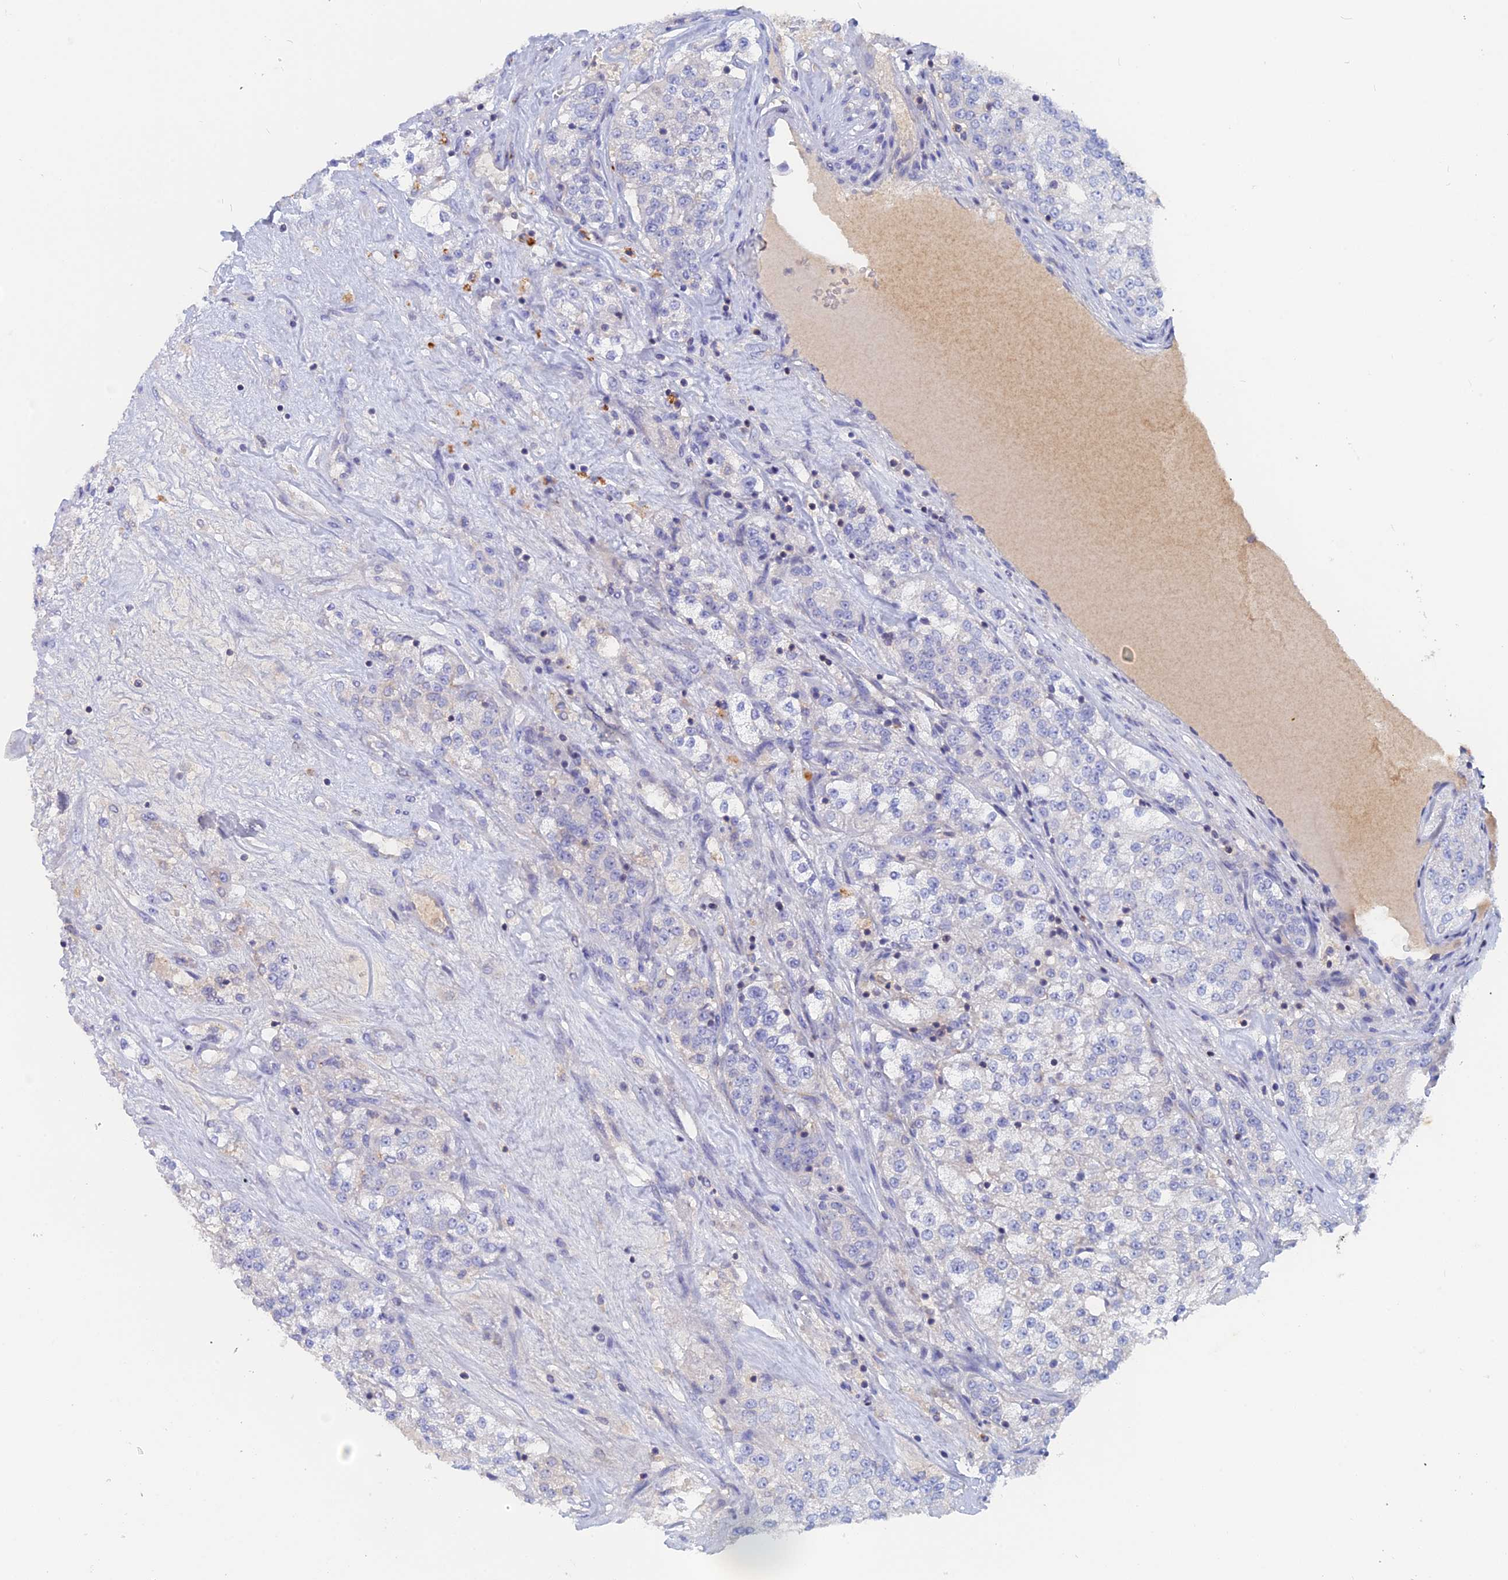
{"staining": {"intensity": "negative", "quantity": "none", "location": "none"}, "tissue": "renal cancer", "cell_type": "Tumor cells", "image_type": "cancer", "snomed": [{"axis": "morphology", "description": "Adenocarcinoma, NOS"}, {"axis": "topography", "description": "Kidney"}], "caption": "This is an immunohistochemistry histopathology image of adenocarcinoma (renal). There is no expression in tumor cells.", "gene": "ACP7", "patient": {"sex": "female", "age": 63}}